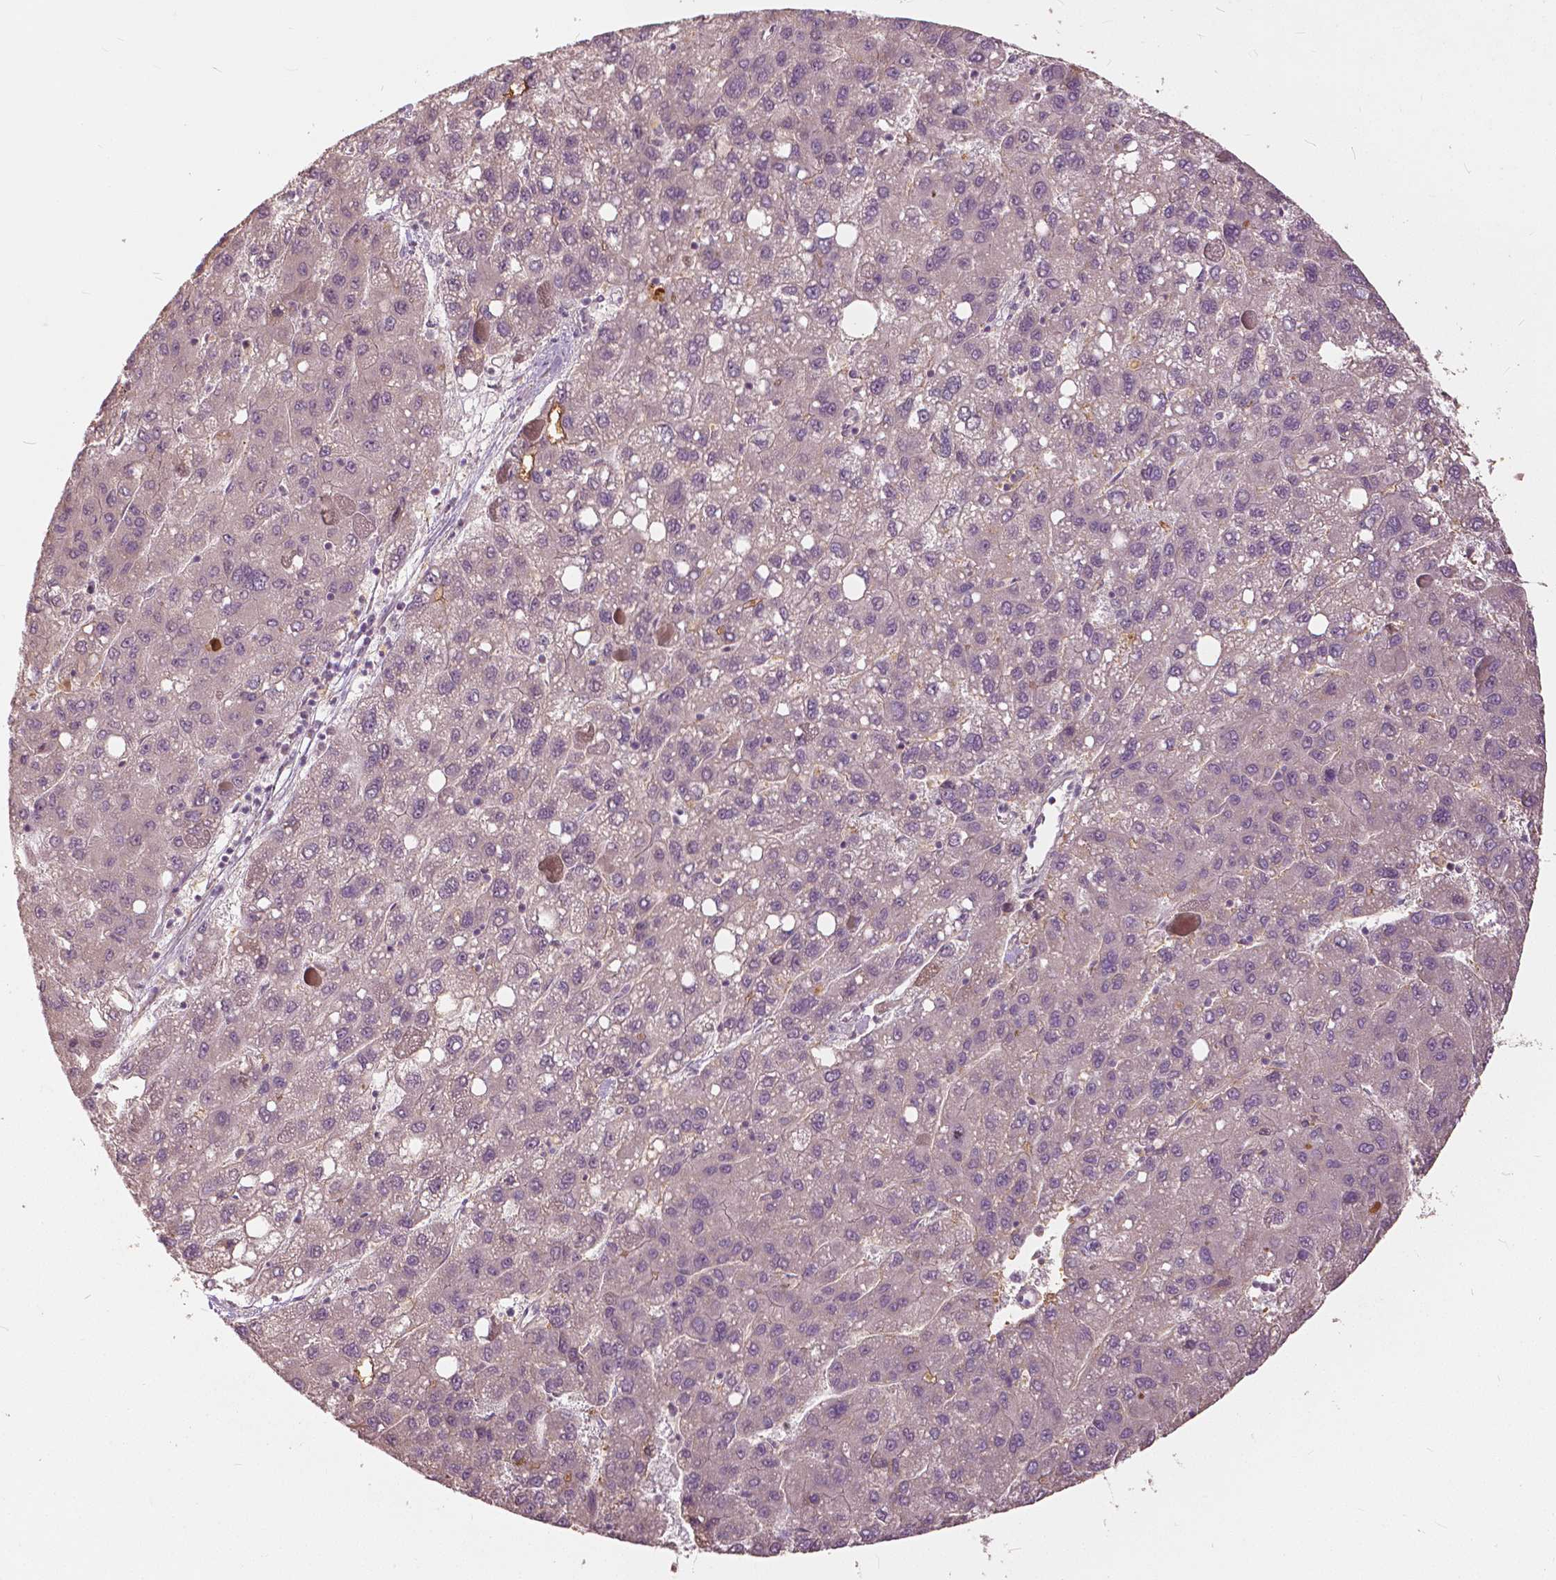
{"staining": {"intensity": "weak", "quantity": "<25%", "location": "nuclear"}, "tissue": "liver cancer", "cell_type": "Tumor cells", "image_type": "cancer", "snomed": [{"axis": "morphology", "description": "Carcinoma, Hepatocellular, NOS"}, {"axis": "topography", "description": "Liver"}], "caption": "IHC micrograph of neoplastic tissue: liver cancer stained with DAB (3,3'-diaminobenzidine) demonstrates no significant protein staining in tumor cells.", "gene": "ANGPTL4", "patient": {"sex": "female", "age": 82}}